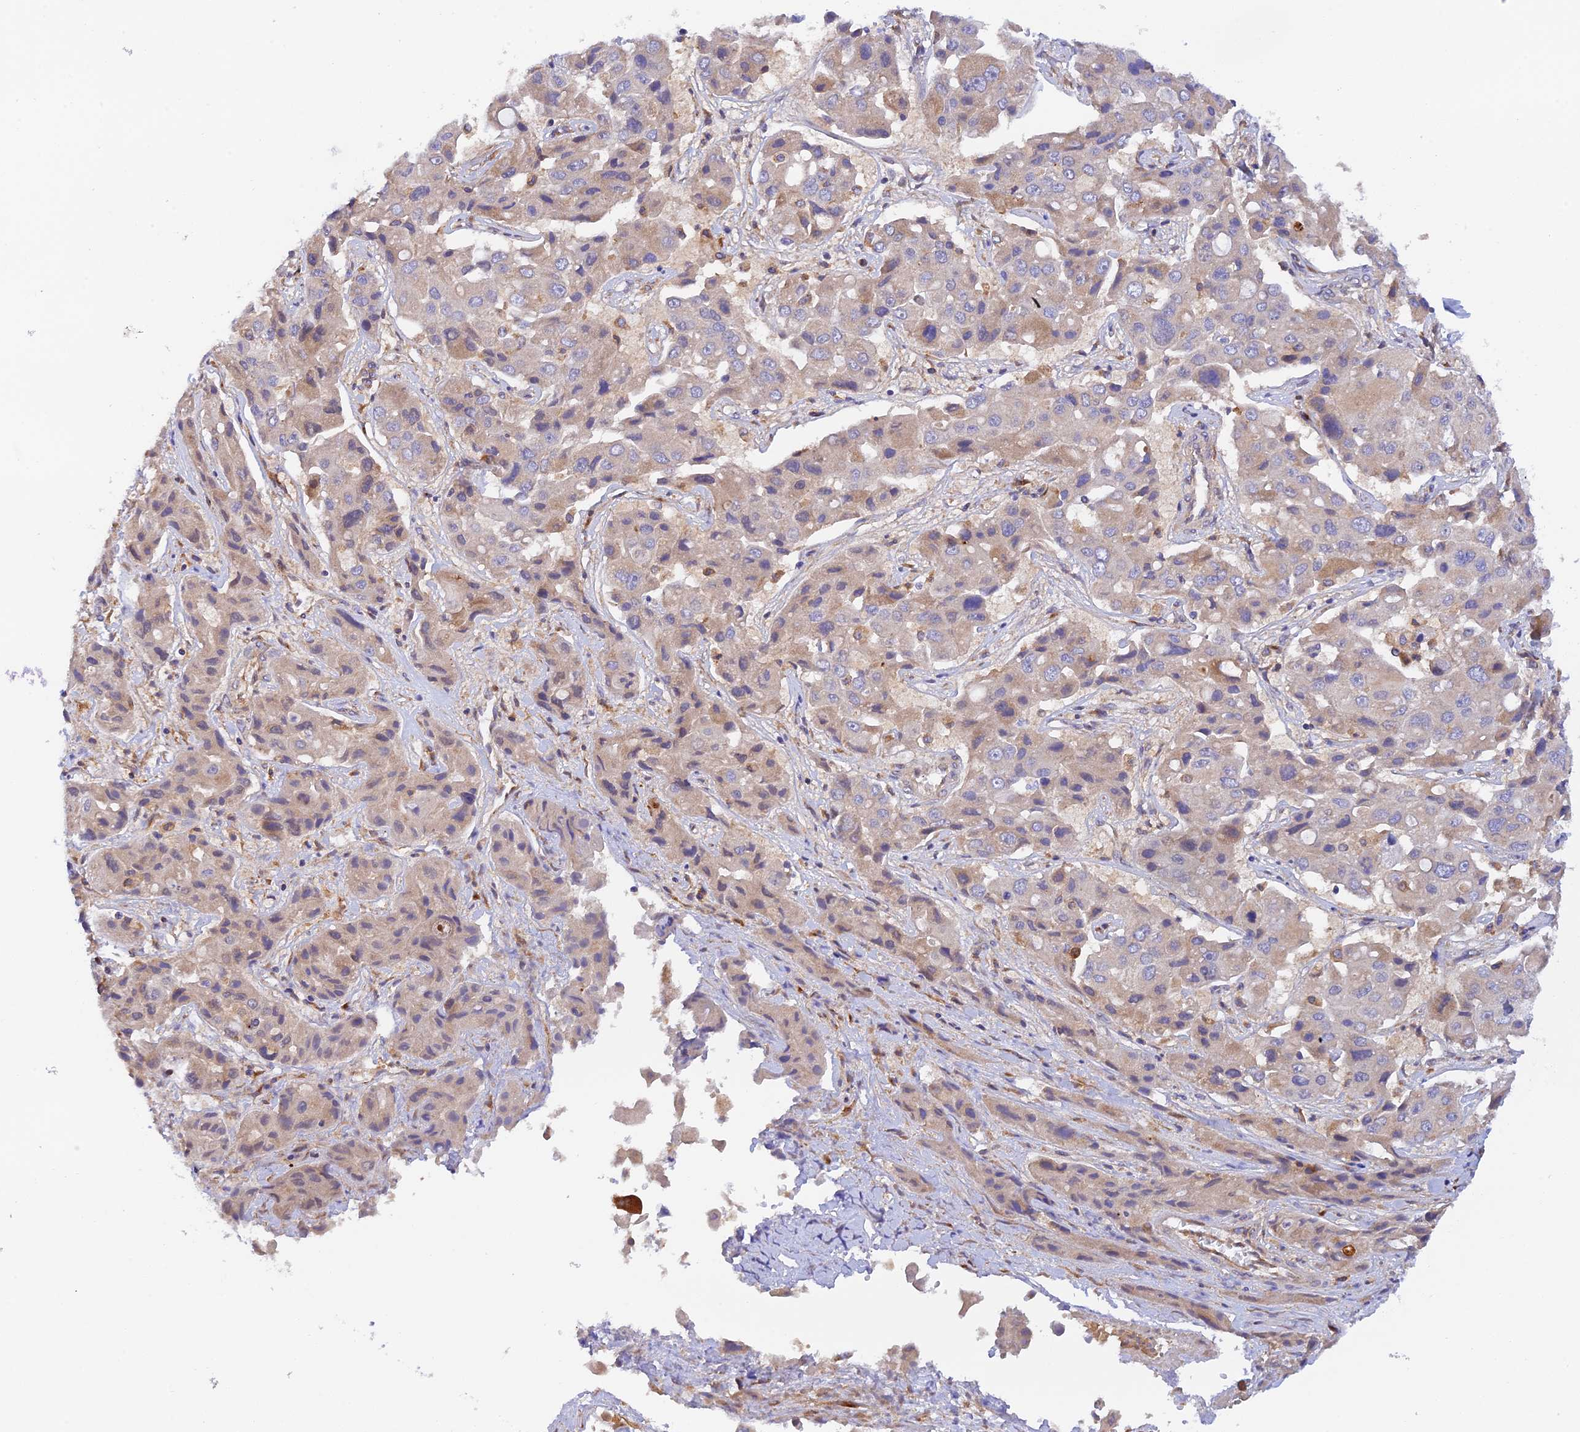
{"staining": {"intensity": "weak", "quantity": "25%-75%", "location": "cytoplasmic/membranous"}, "tissue": "liver cancer", "cell_type": "Tumor cells", "image_type": "cancer", "snomed": [{"axis": "morphology", "description": "Cholangiocarcinoma"}, {"axis": "topography", "description": "Liver"}], "caption": "An immunohistochemistry (IHC) image of neoplastic tissue is shown. Protein staining in brown shows weak cytoplasmic/membranous positivity in liver cancer within tumor cells.", "gene": "RANBP6", "patient": {"sex": "male", "age": 67}}